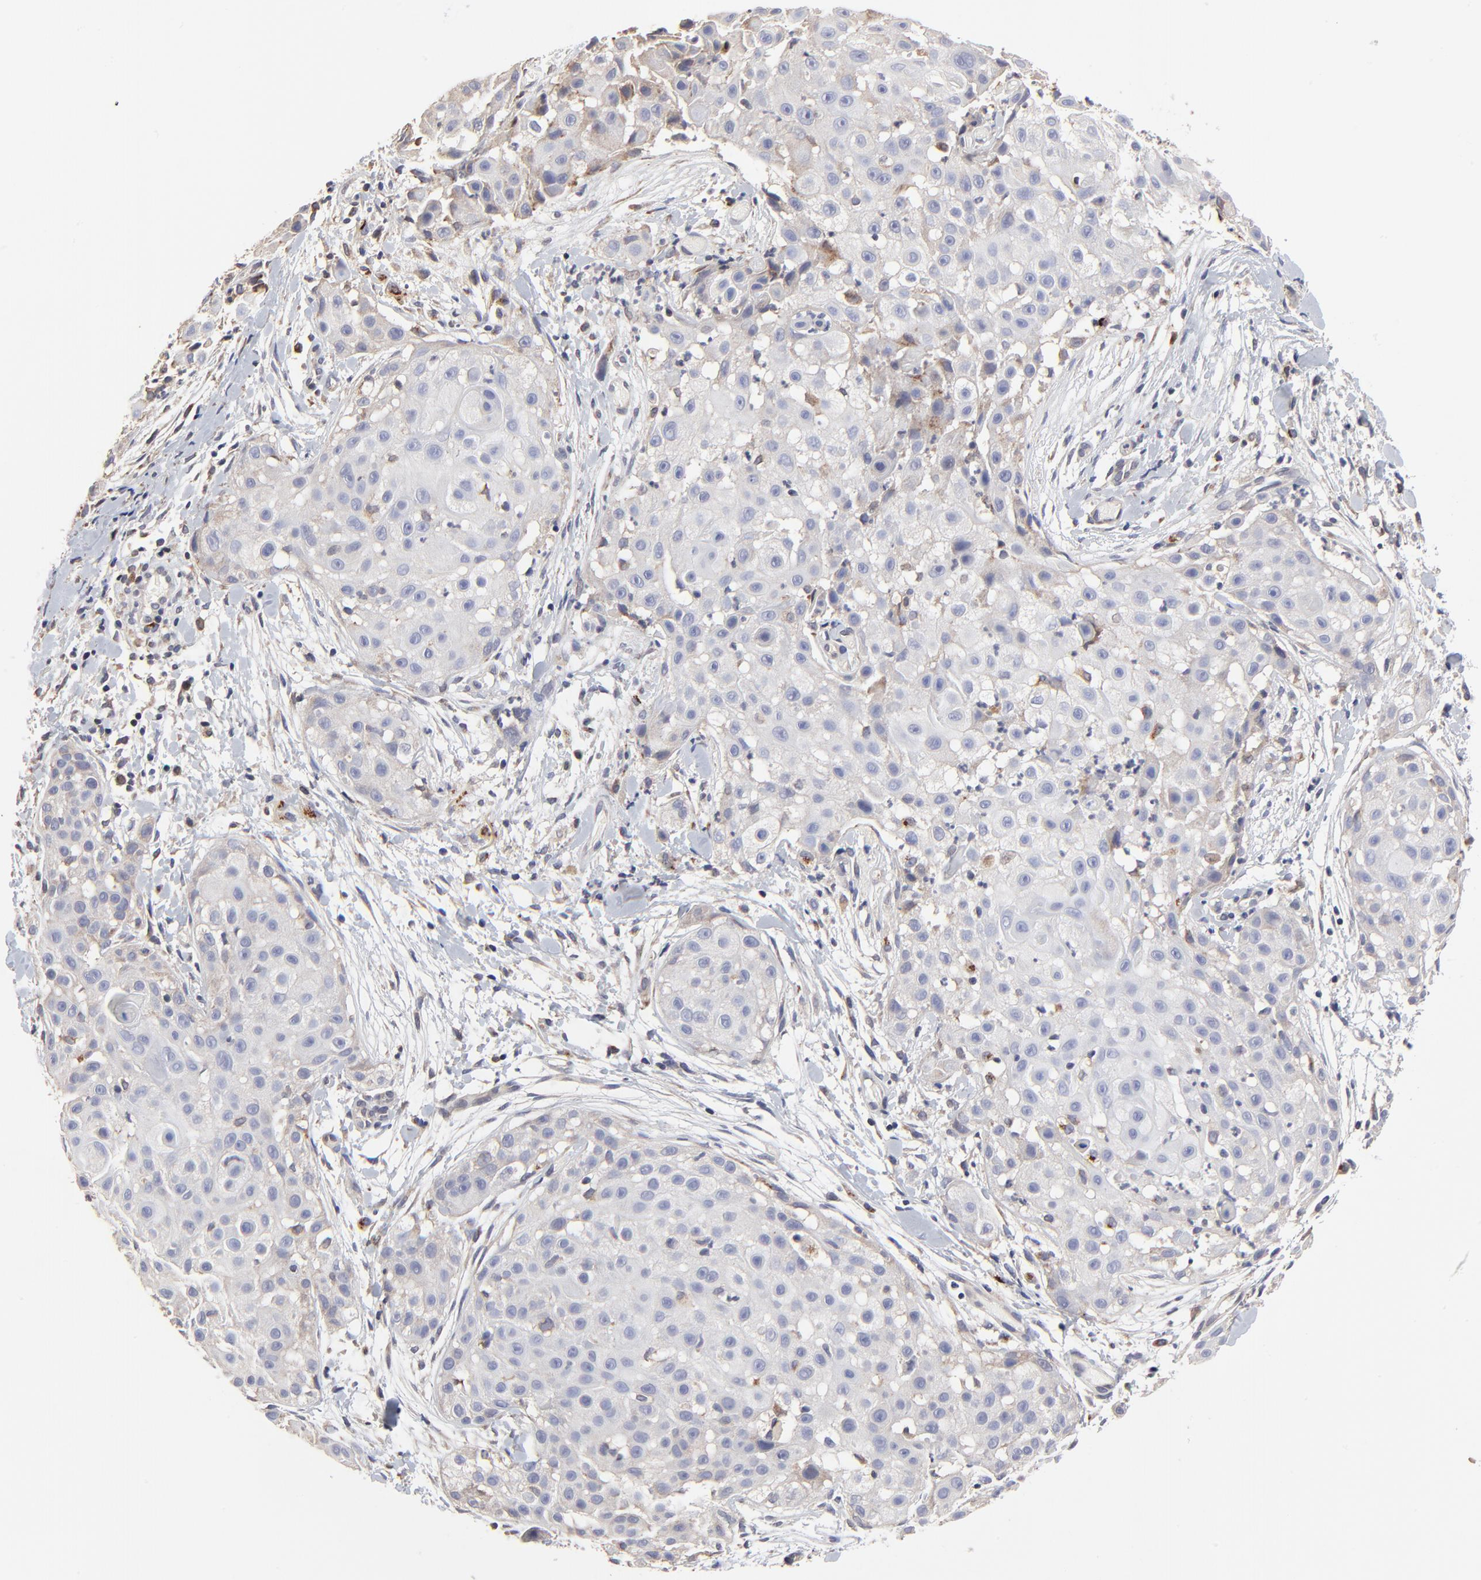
{"staining": {"intensity": "weak", "quantity": "<25%", "location": "cytoplasmic/membranous"}, "tissue": "skin cancer", "cell_type": "Tumor cells", "image_type": "cancer", "snomed": [{"axis": "morphology", "description": "Squamous cell carcinoma, NOS"}, {"axis": "topography", "description": "Skin"}], "caption": "A high-resolution image shows immunohistochemistry staining of skin cancer, which displays no significant positivity in tumor cells. Brightfield microscopy of immunohistochemistry (IHC) stained with DAB (3,3'-diaminobenzidine) (brown) and hematoxylin (blue), captured at high magnification.", "gene": "ELP2", "patient": {"sex": "female", "age": 57}}